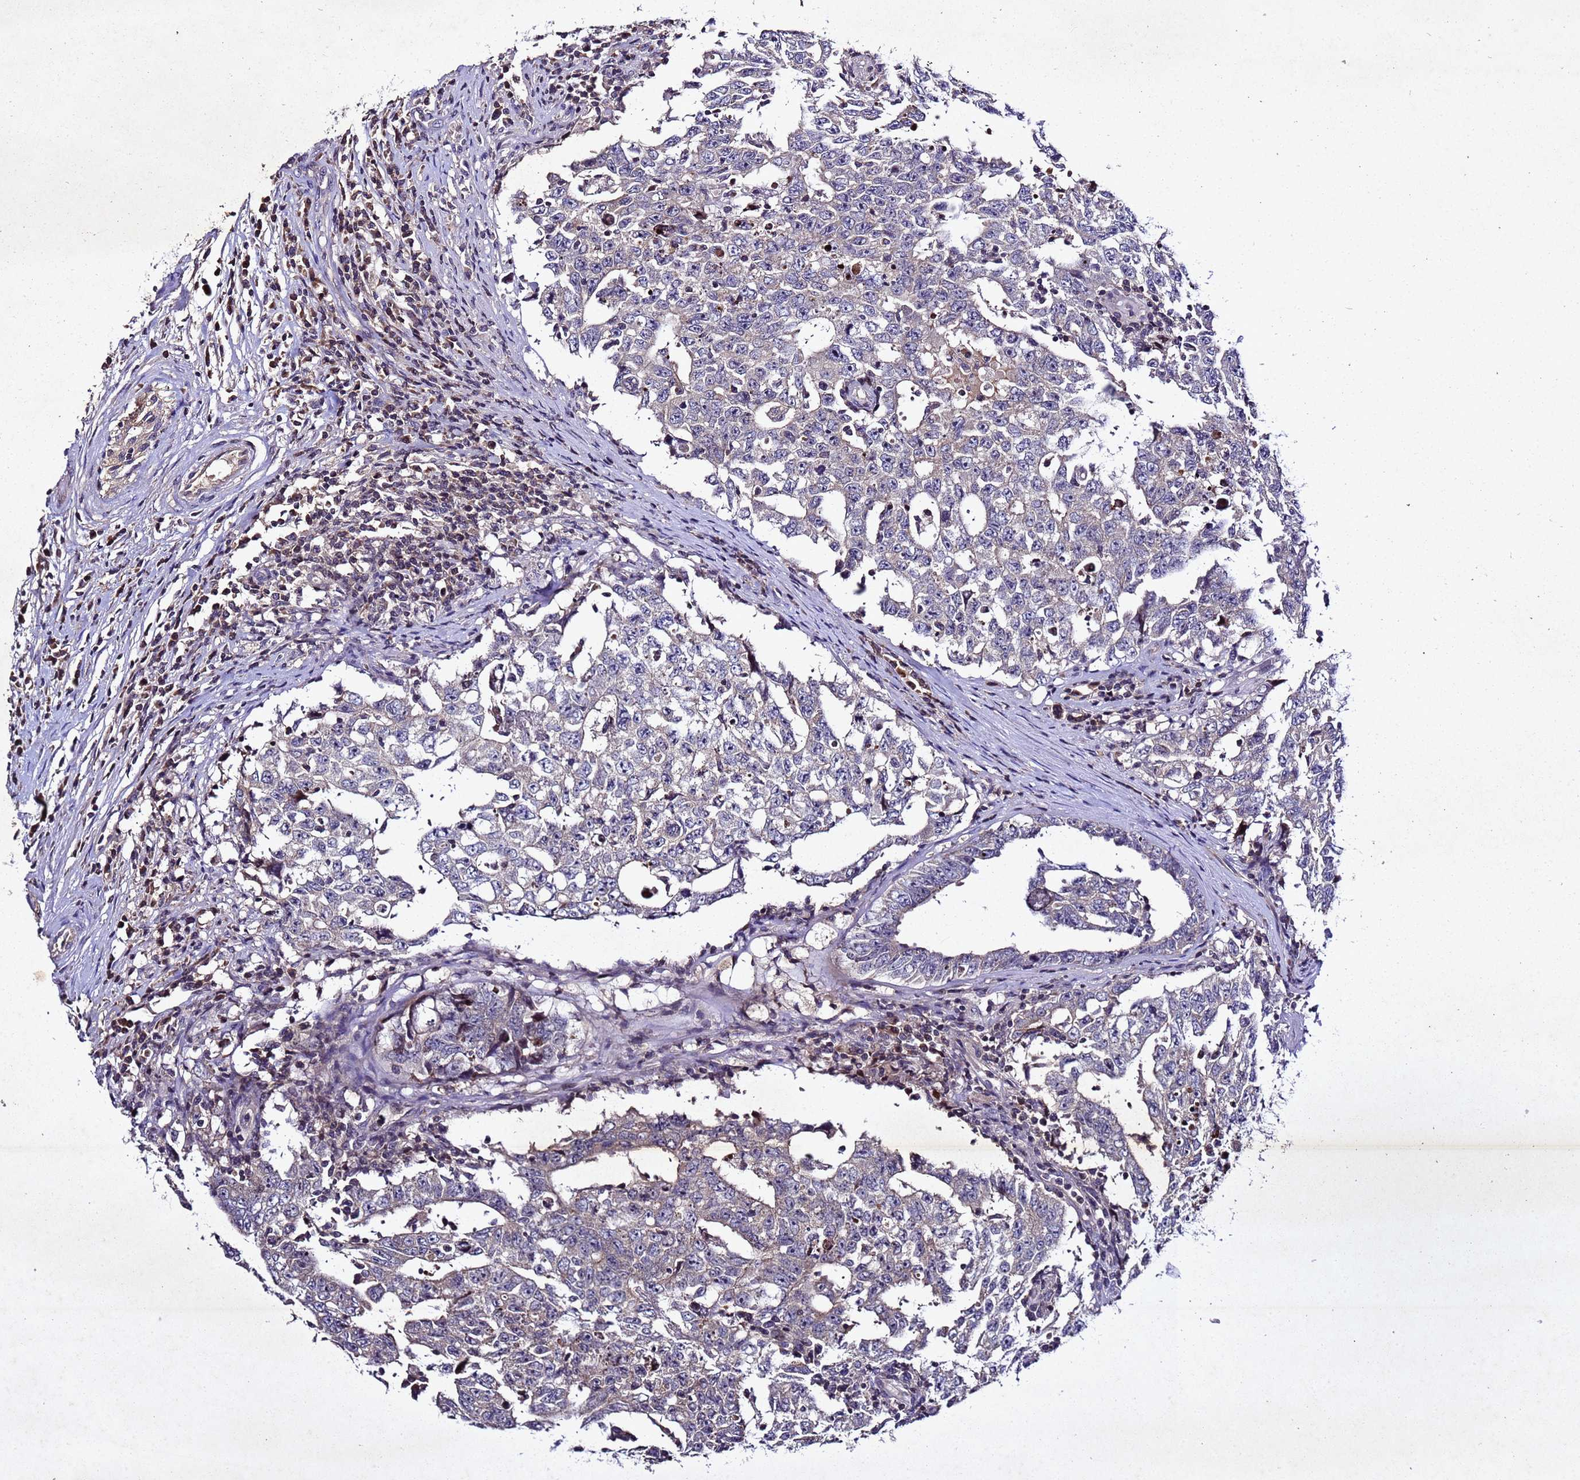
{"staining": {"intensity": "negative", "quantity": "none", "location": "none"}, "tissue": "testis cancer", "cell_type": "Tumor cells", "image_type": "cancer", "snomed": [{"axis": "morphology", "description": "Carcinoma, Embryonal, NOS"}, {"axis": "topography", "description": "Testis"}], "caption": "Photomicrograph shows no significant protein positivity in tumor cells of testis cancer.", "gene": "SV2B", "patient": {"sex": "male", "age": 26}}